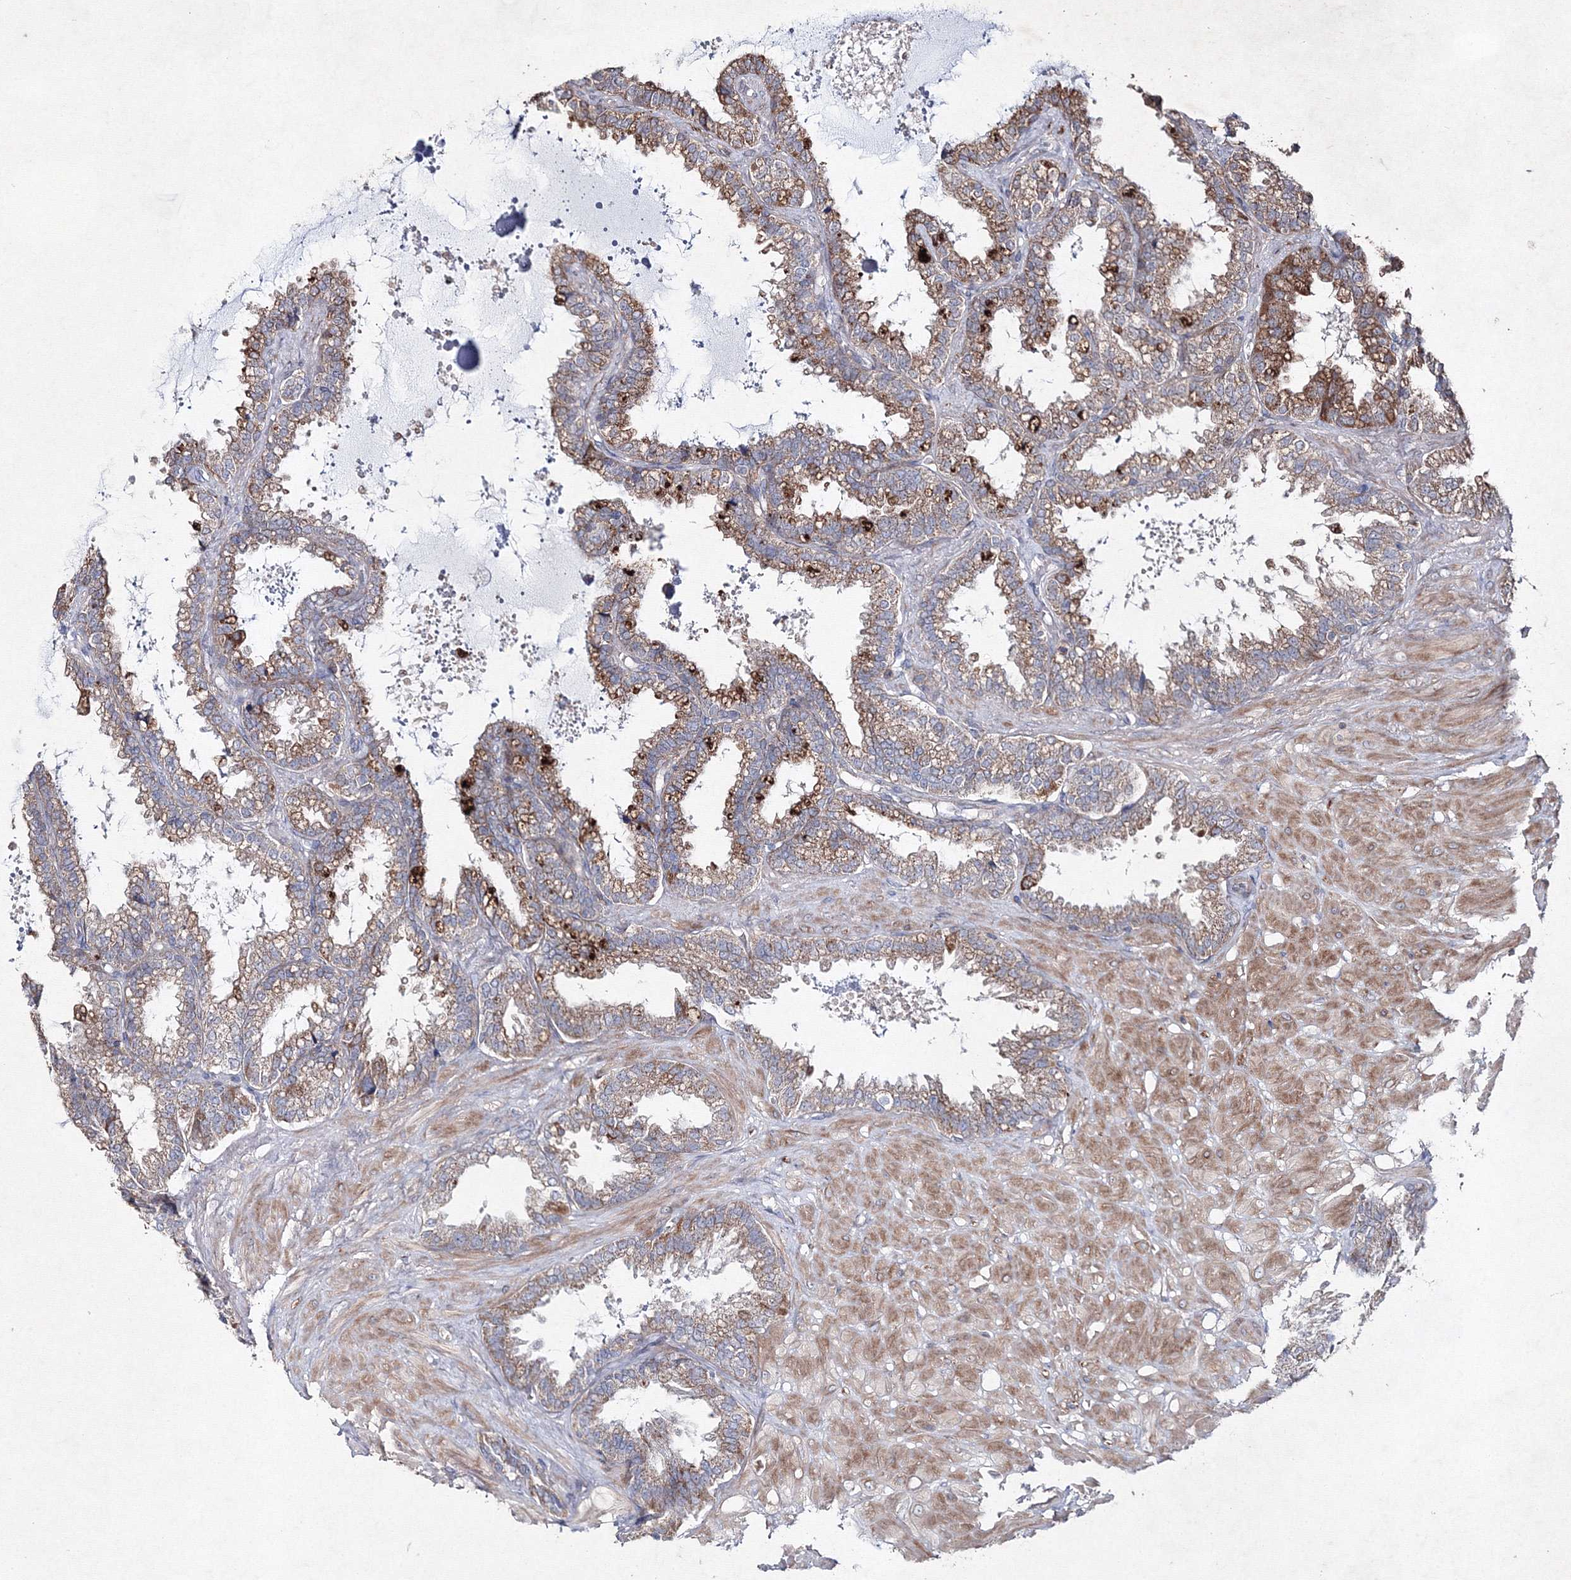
{"staining": {"intensity": "moderate", "quantity": ">75%", "location": "cytoplasmic/membranous"}, "tissue": "seminal vesicle", "cell_type": "Glandular cells", "image_type": "normal", "snomed": [{"axis": "morphology", "description": "Normal tissue, NOS"}, {"axis": "topography", "description": "Seminal veicle"}], "caption": "Immunohistochemistry of benign human seminal vesicle exhibits medium levels of moderate cytoplasmic/membranous expression in about >75% of glandular cells. (DAB IHC, brown staining for protein, blue staining for nuclei).", "gene": "GFM1", "patient": {"sex": "male", "age": 46}}